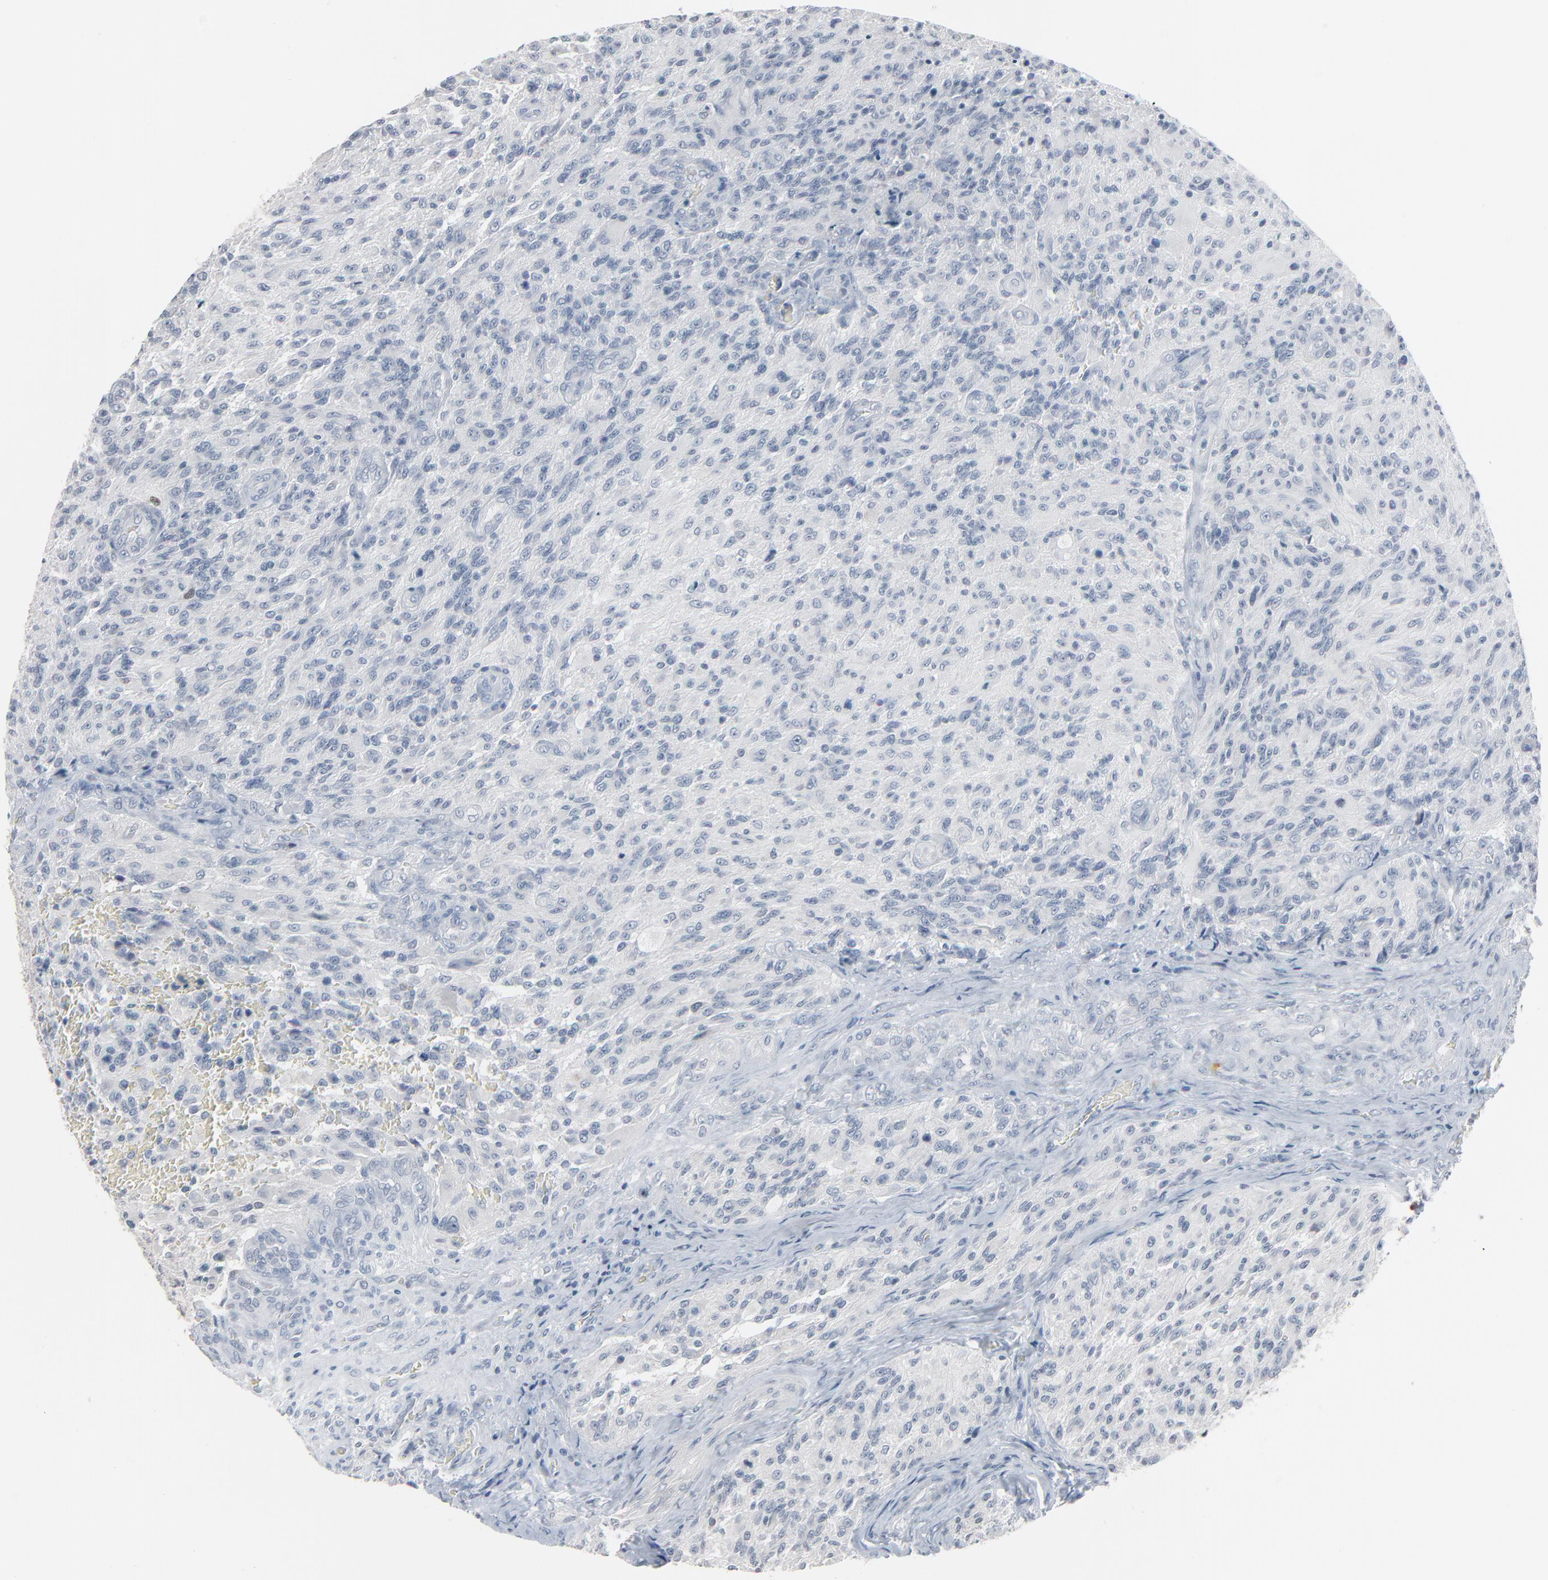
{"staining": {"intensity": "negative", "quantity": "none", "location": "none"}, "tissue": "glioma", "cell_type": "Tumor cells", "image_type": "cancer", "snomed": [{"axis": "morphology", "description": "Normal tissue, NOS"}, {"axis": "morphology", "description": "Glioma, malignant, High grade"}, {"axis": "topography", "description": "Cerebral cortex"}], "caption": "Malignant glioma (high-grade) was stained to show a protein in brown. There is no significant positivity in tumor cells.", "gene": "SAGE1", "patient": {"sex": "male", "age": 56}}